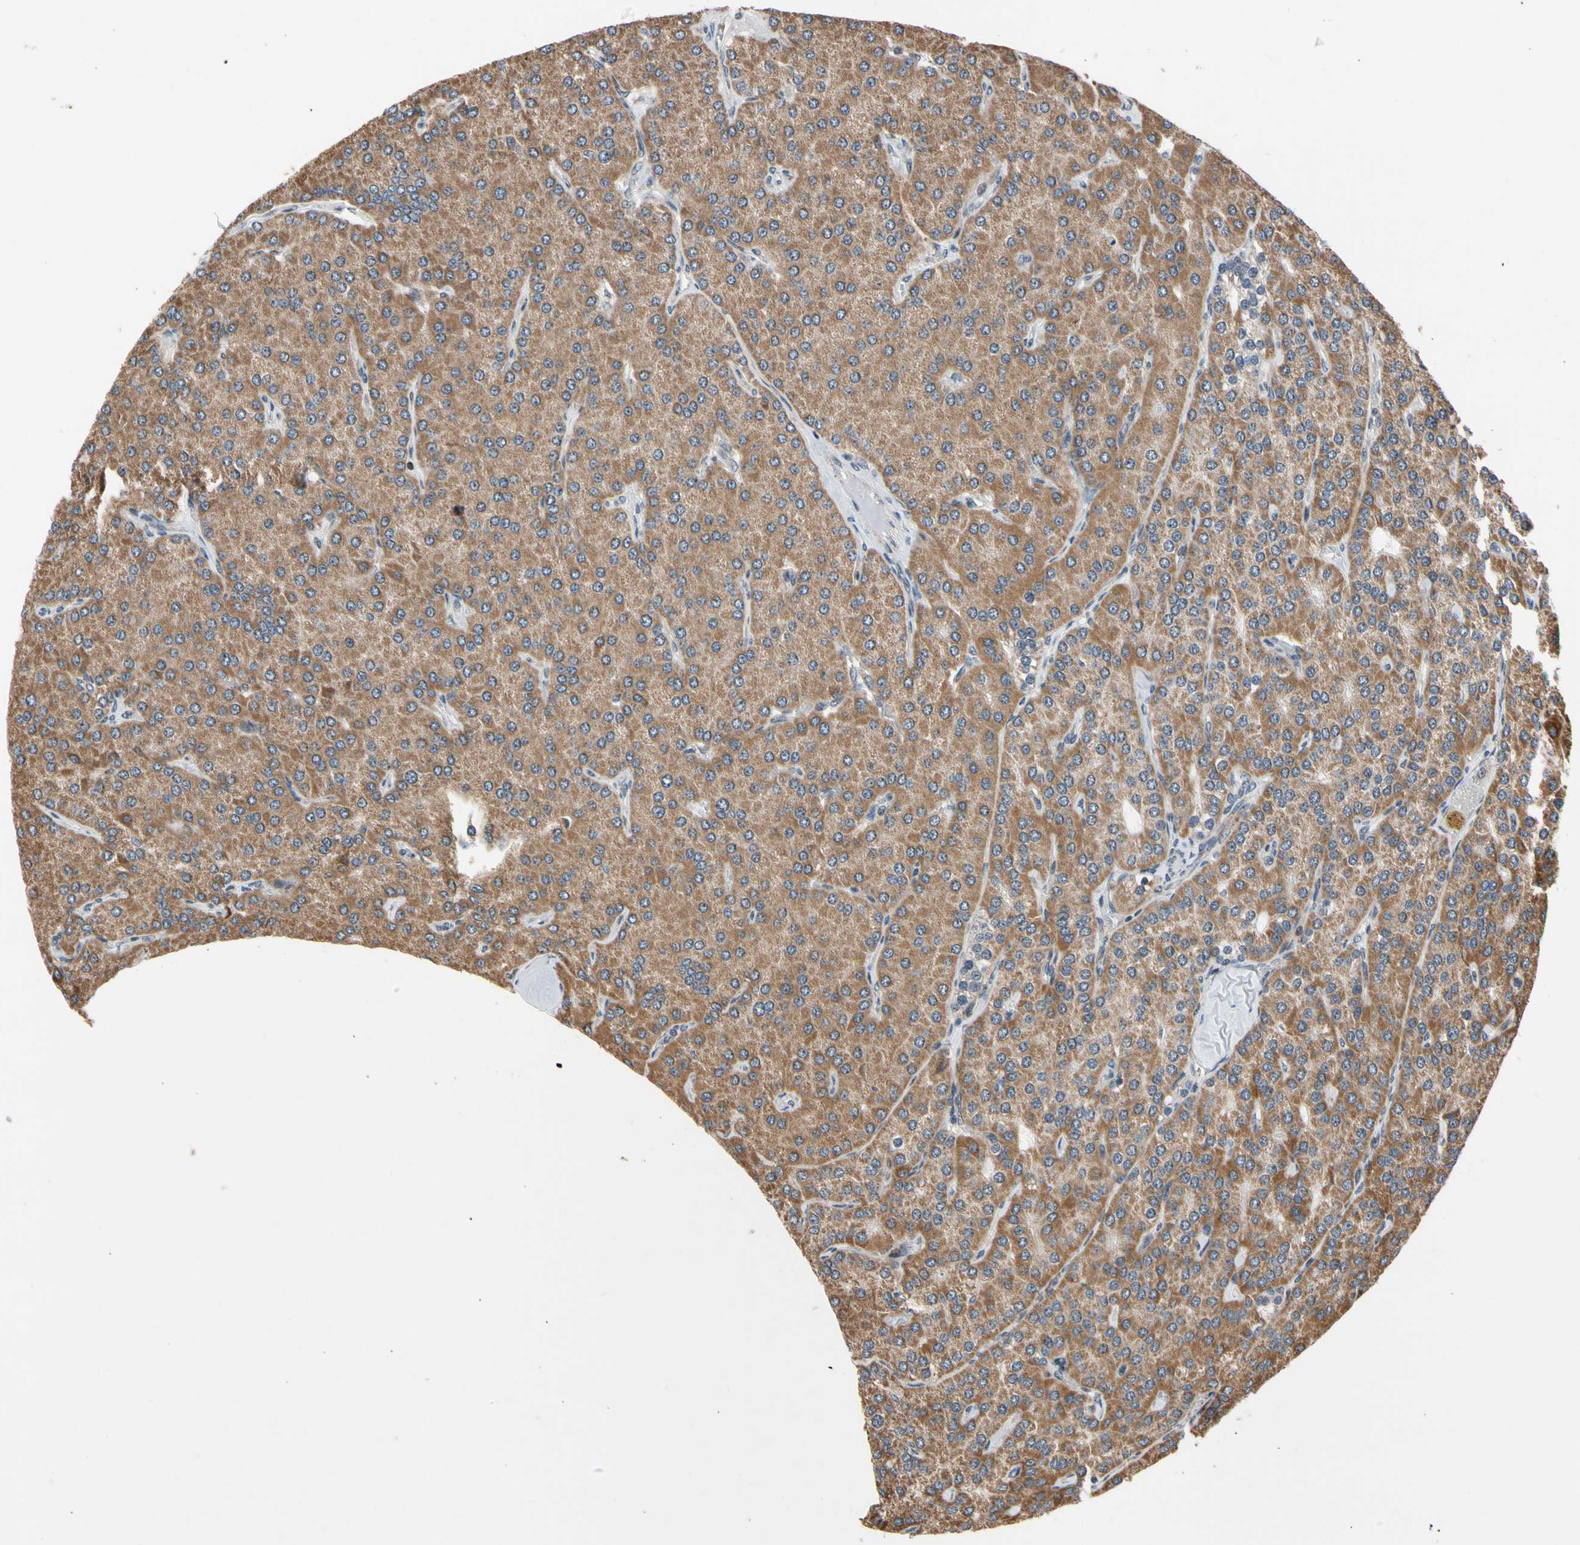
{"staining": {"intensity": "moderate", "quantity": ">75%", "location": "cytoplasmic/membranous"}, "tissue": "parathyroid gland", "cell_type": "Glandular cells", "image_type": "normal", "snomed": [{"axis": "morphology", "description": "Normal tissue, NOS"}, {"axis": "morphology", "description": "Adenoma, NOS"}, {"axis": "topography", "description": "Parathyroid gland"}], "caption": "Immunohistochemical staining of normal parathyroid gland shows >75% levels of moderate cytoplasmic/membranous protein staining in approximately >75% of glandular cells.", "gene": "KHDC4", "patient": {"sex": "female", "age": 86}}